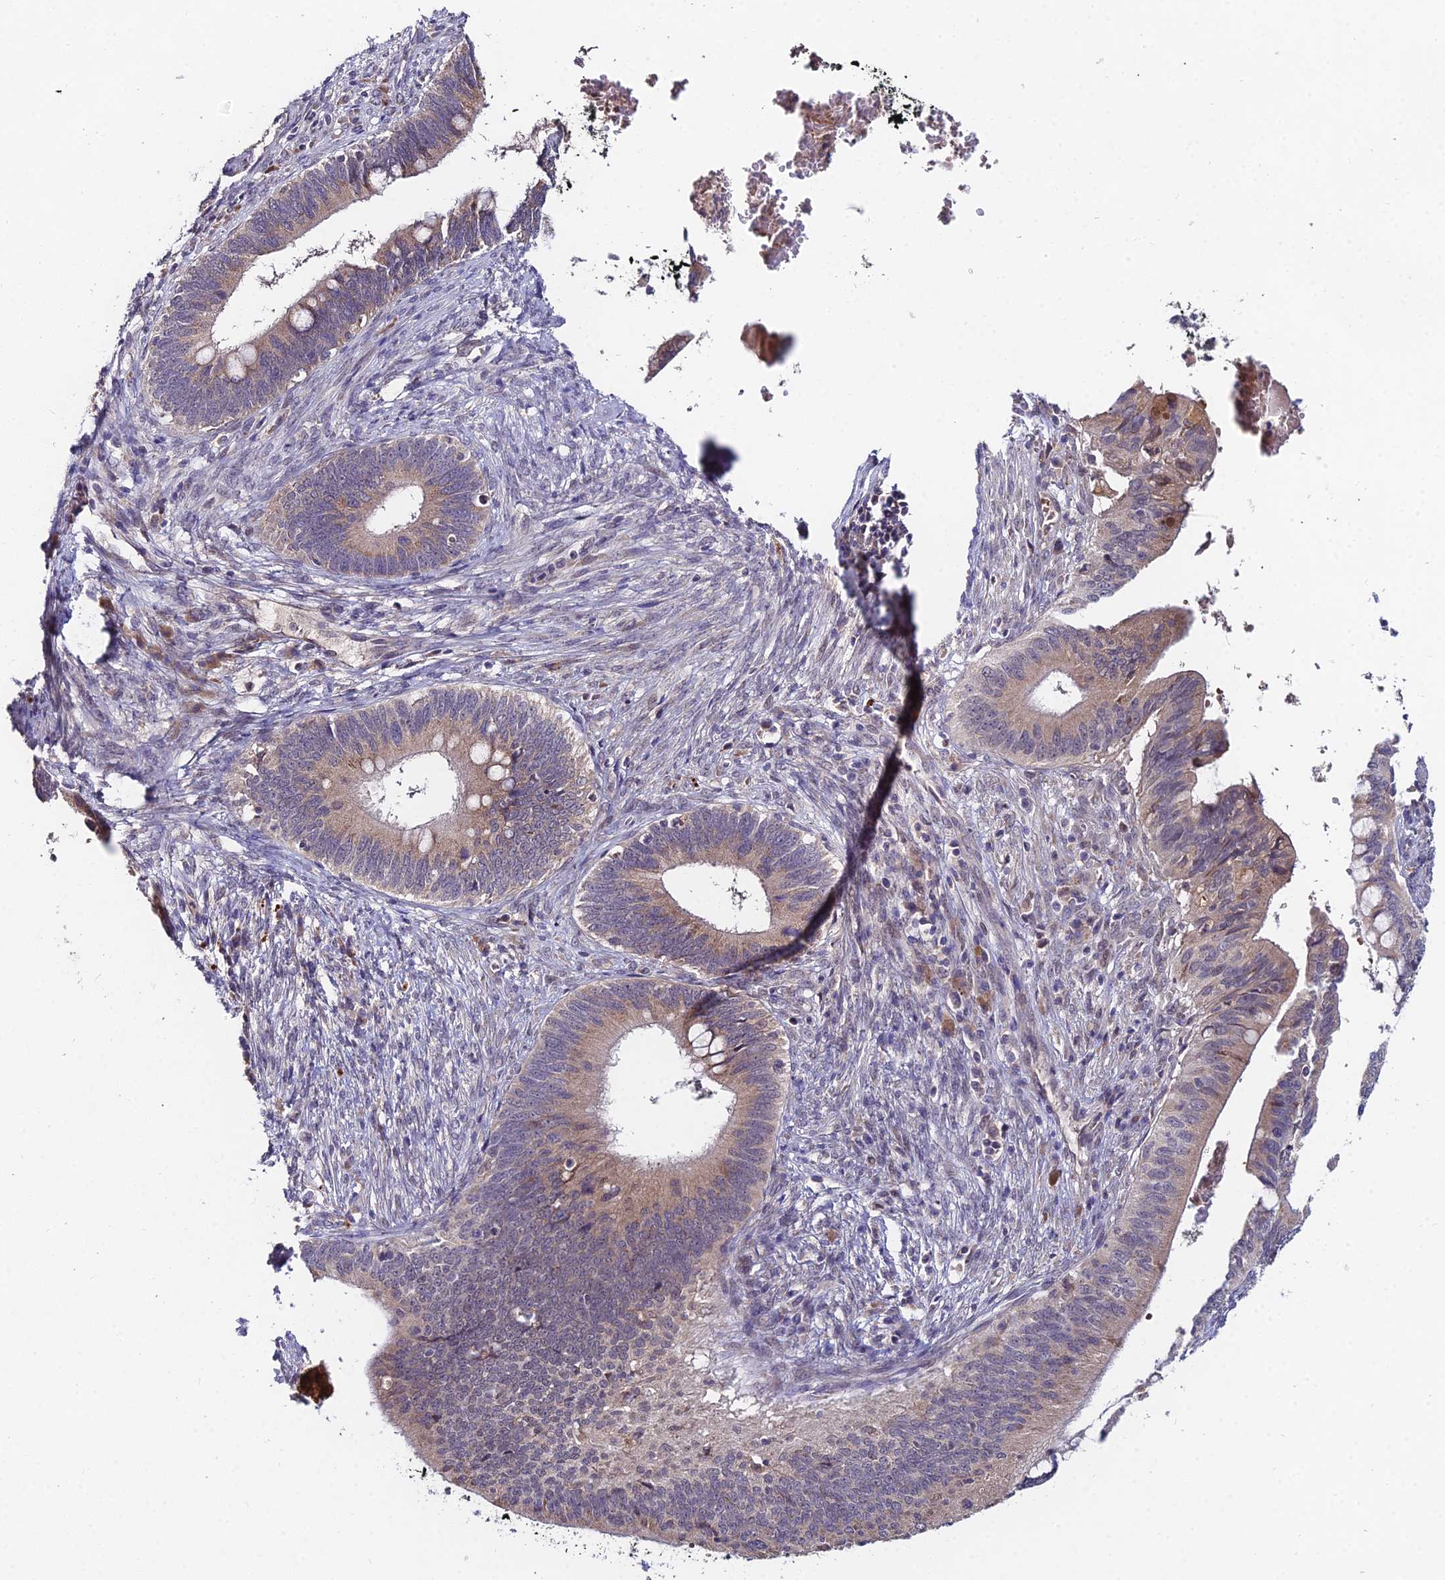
{"staining": {"intensity": "weak", "quantity": "25%-75%", "location": "cytoplasmic/membranous"}, "tissue": "cervical cancer", "cell_type": "Tumor cells", "image_type": "cancer", "snomed": [{"axis": "morphology", "description": "Adenocarcinoma, NOS"}, {"axis": "topography", "description": "Cervix"}], "caption": "Protein staining of adenocarcinoma (cervical) tissue reveals weak cytoplasmic/membranous positivity in approximately 25%-75% of tumor cells.", "gene": "WDR43", "patient": {"sex": "female", "age": 42}}